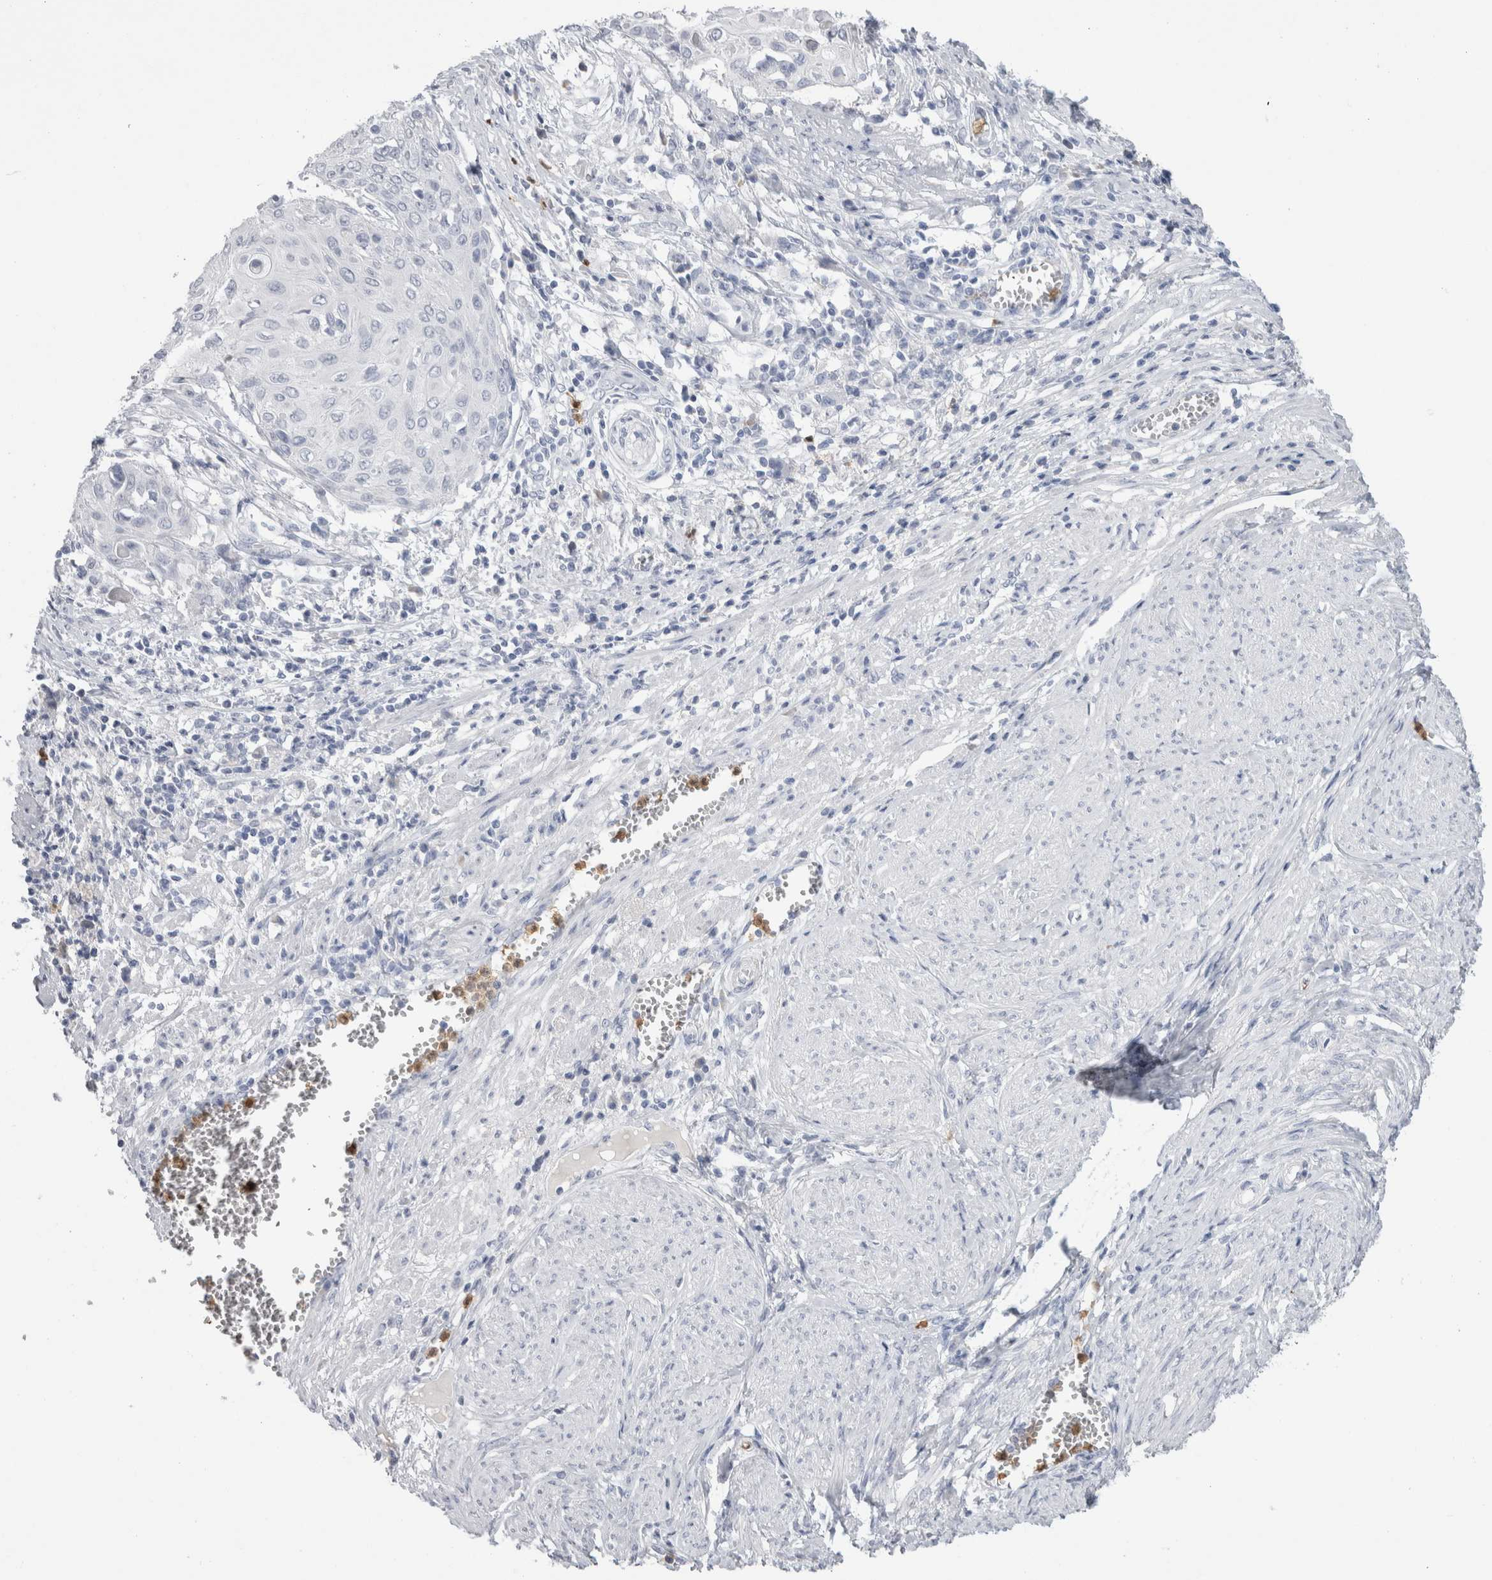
{"staining": {"intensity": "negative", "quantity": "none", "location": "none"}, "tissue": "cervical cancer", "cell_type": "Tumor cells", "image_type": "cancer", "snomed": [{"axis": "morphology", "description": "Squamous cell carcinoma, NOS"}, {"axis": "topography", "description": "Cervix"}], "caption": "Tumor cells show no significant protein expression in cervical cancer (squamous cell carcinoma).", "gene": "S100A12", "patient": {"sex": "female", "age": 39}}